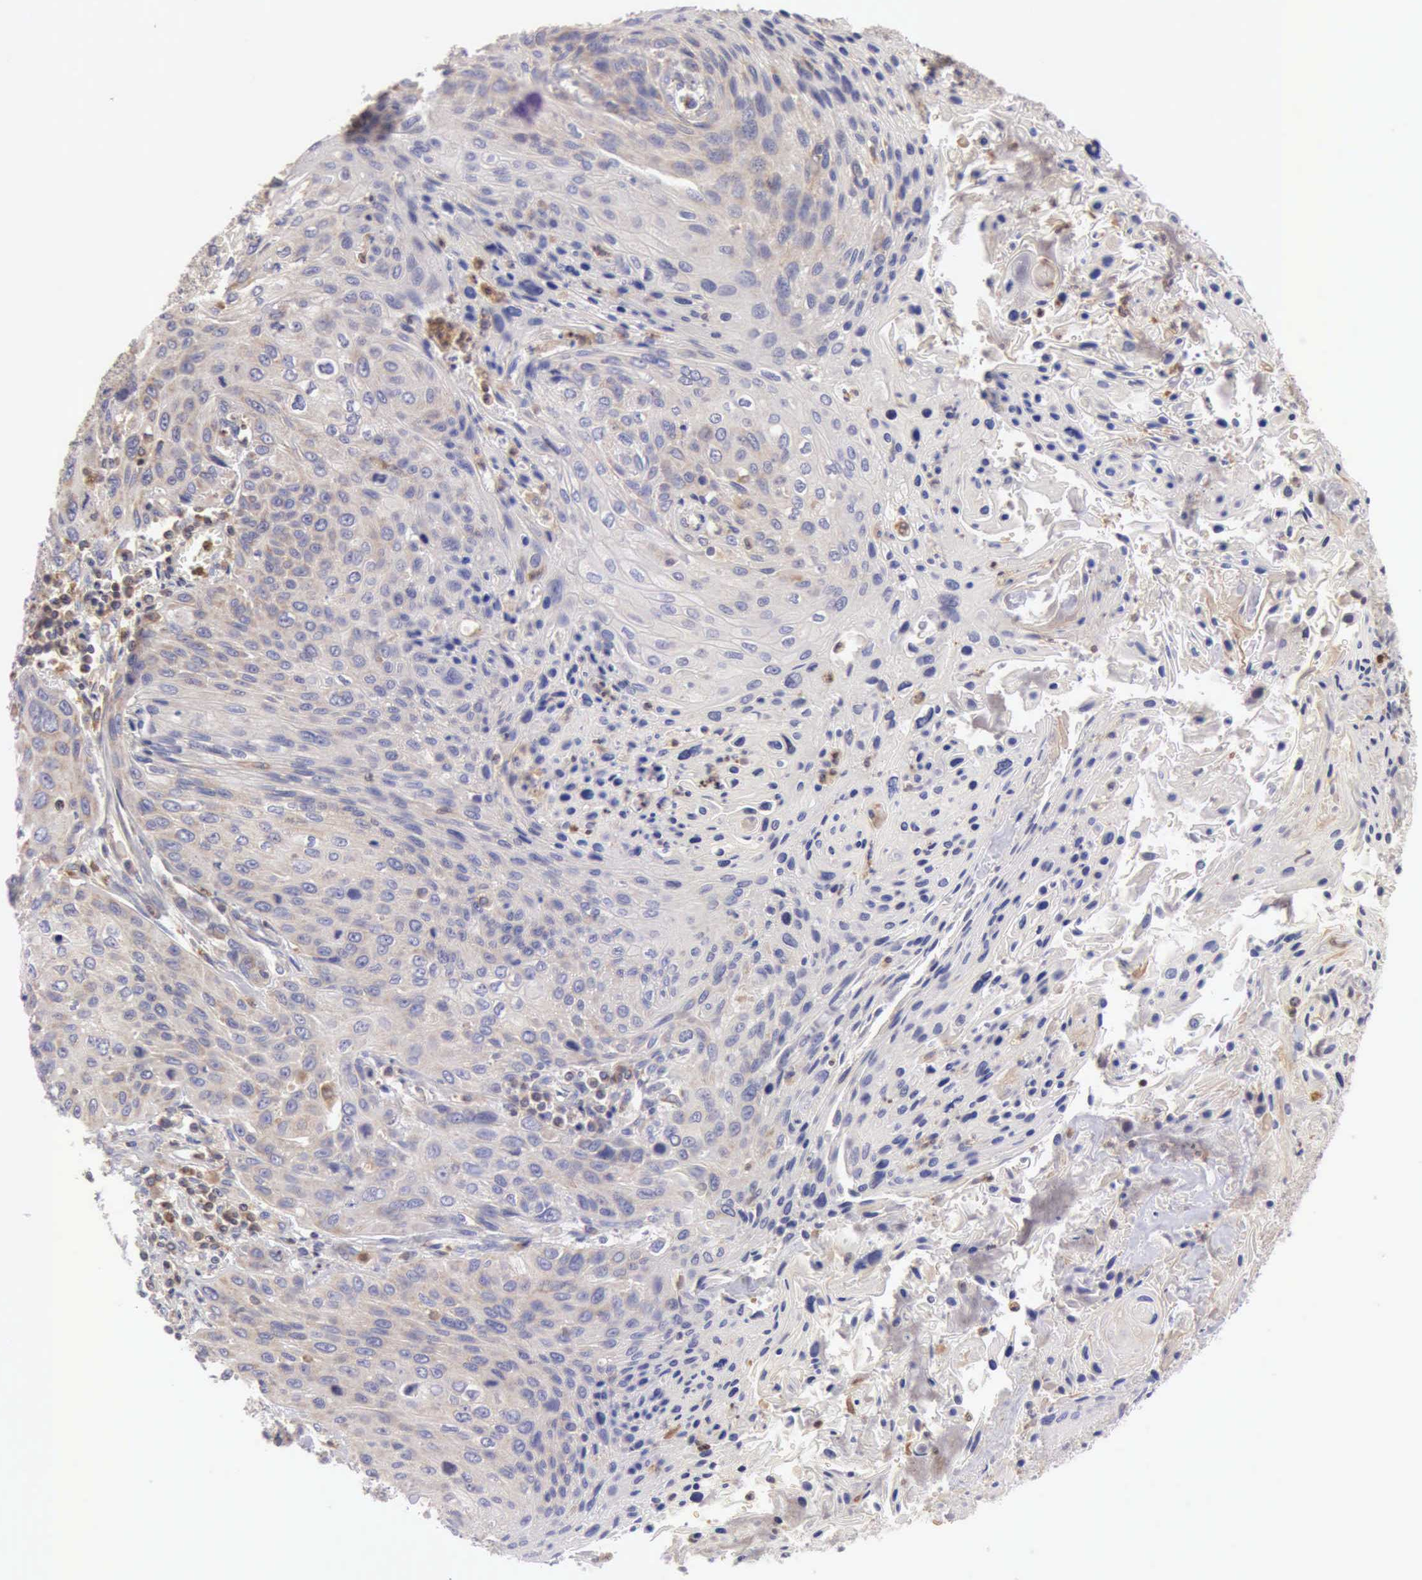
{"staining": {"intensity": "weak", "quantity": "25%-75%", "location": "cytoplasmic/membranous"}, "tissue": "cervical cancer", "cell_type": "Tumor cells", "image_type": "cancer", "snomed": [{"axis": "morphology", "description": "Squamous cell carcinoma, NOS"}, {"axis": "topography", "description": "Cervix"}], "caption": "Weak cytoplasmic/membranous positivity for a protein is appreciated in approximately 25%-75% of tumor cells of squamous cell carcinoma (cervical) using immunohistochemistry (IHC).", "gene": "ARHGAP4", "patient": {"sex": "female", "age": 32}}